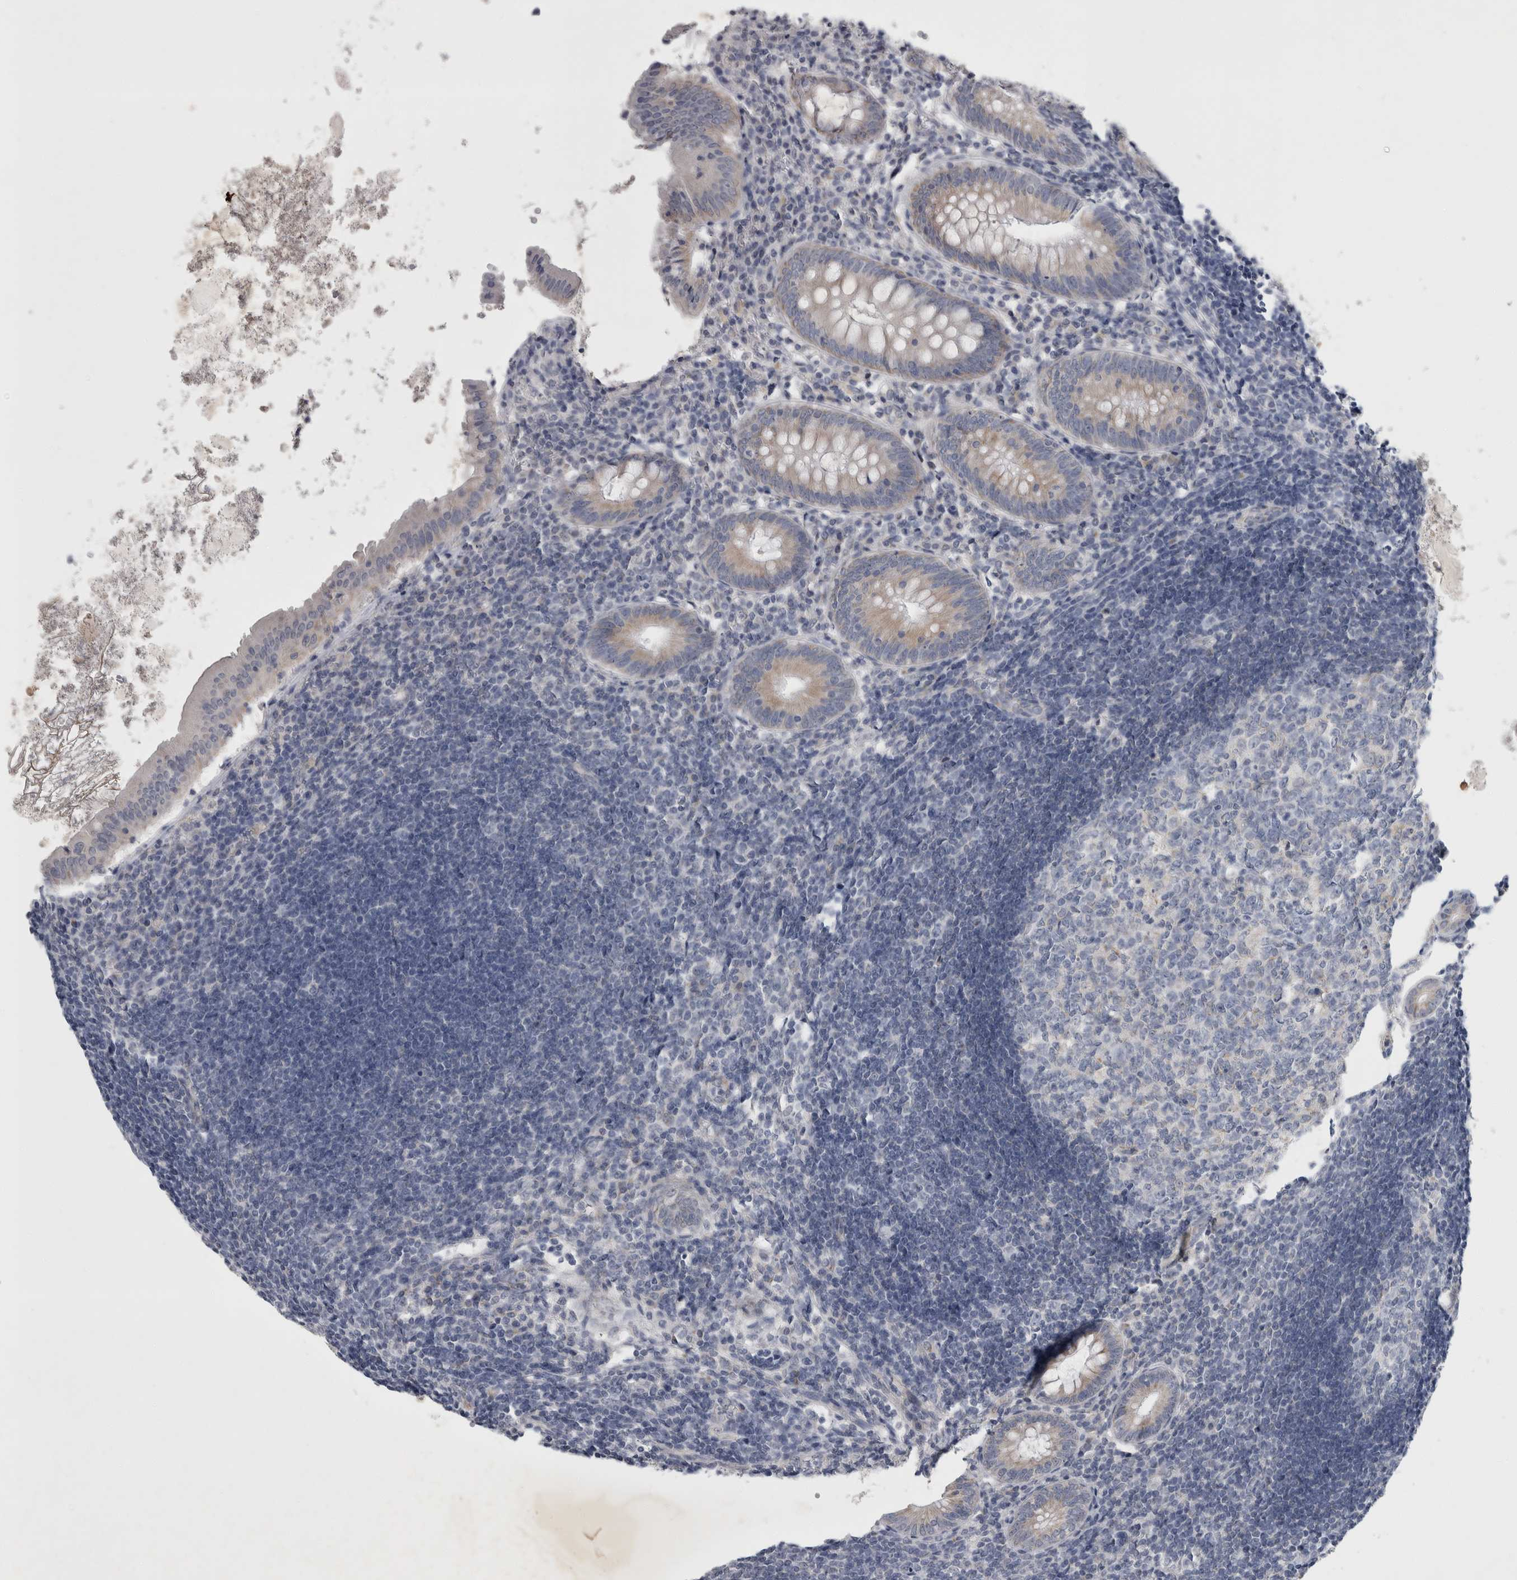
{"staining": {"intensity": "moderate", "quantity": "<25%", "location": "cytoplasmic/membranous"}, "tissue": "appendix", "cell_type": "Glandular cells", "image_type": "normal", "snomed": [{"axis": "morphology", "description": "Normal tissue, NOS"}, {"axis": "topography", "description": "Appendix"}], "caption": "A high-resolution micrograph shows immunohistochemistry (IHC) staining of benign appendix, which exhibits moderate cytoplasmic/membranous staining in approximately <25% of glandular cells. The staining was performed using DAB, with brown indicating positive protein expression. Nuclei are stained blue with hematoxylin.", "gene": "FXYD7", "patient": {"sex": "female", "age": 54}}